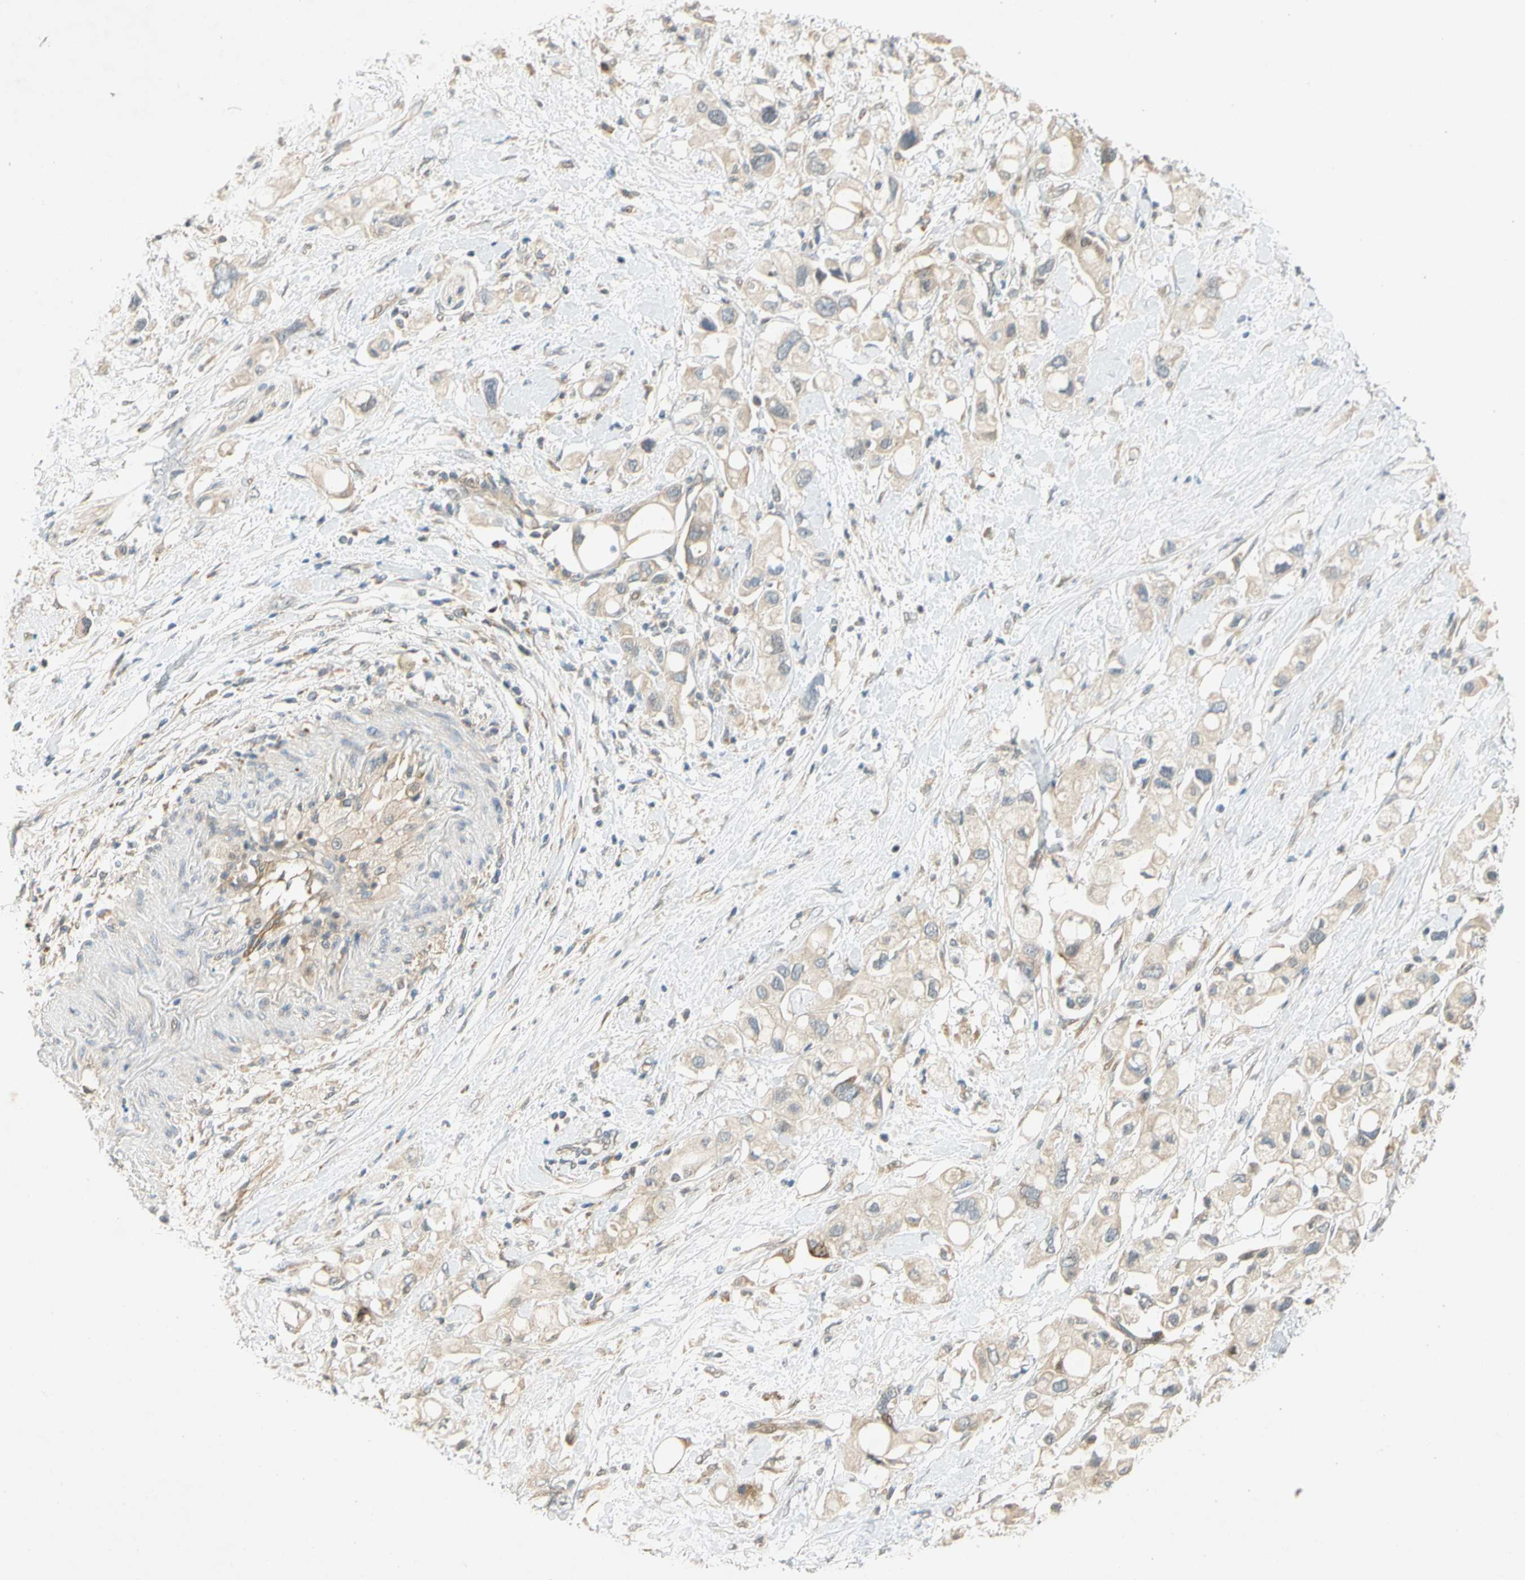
{"staining": {"intensity": "weak", "quantity": ">75%", "location": "cytoplasmic/membranous"}, "tissue": "pancreatic cancer", "cell_type": "Tumor cells", "image_type": "cancer", "snomed": [{"axis": "morphology", "description": "Adenocarcinoma, NOS"}, {"axis": "topography", "description": "Pancreas"}], "caption": "A histopathology image showing weak cytoplasmic/membranous staining in about >75% of tumor cells in pancreatic cancer (adenocarcinoma), as visualized by brown immunohistochemical staining.", "gene": "GATD1", "patient": {"sex": "female", "age": 56}}